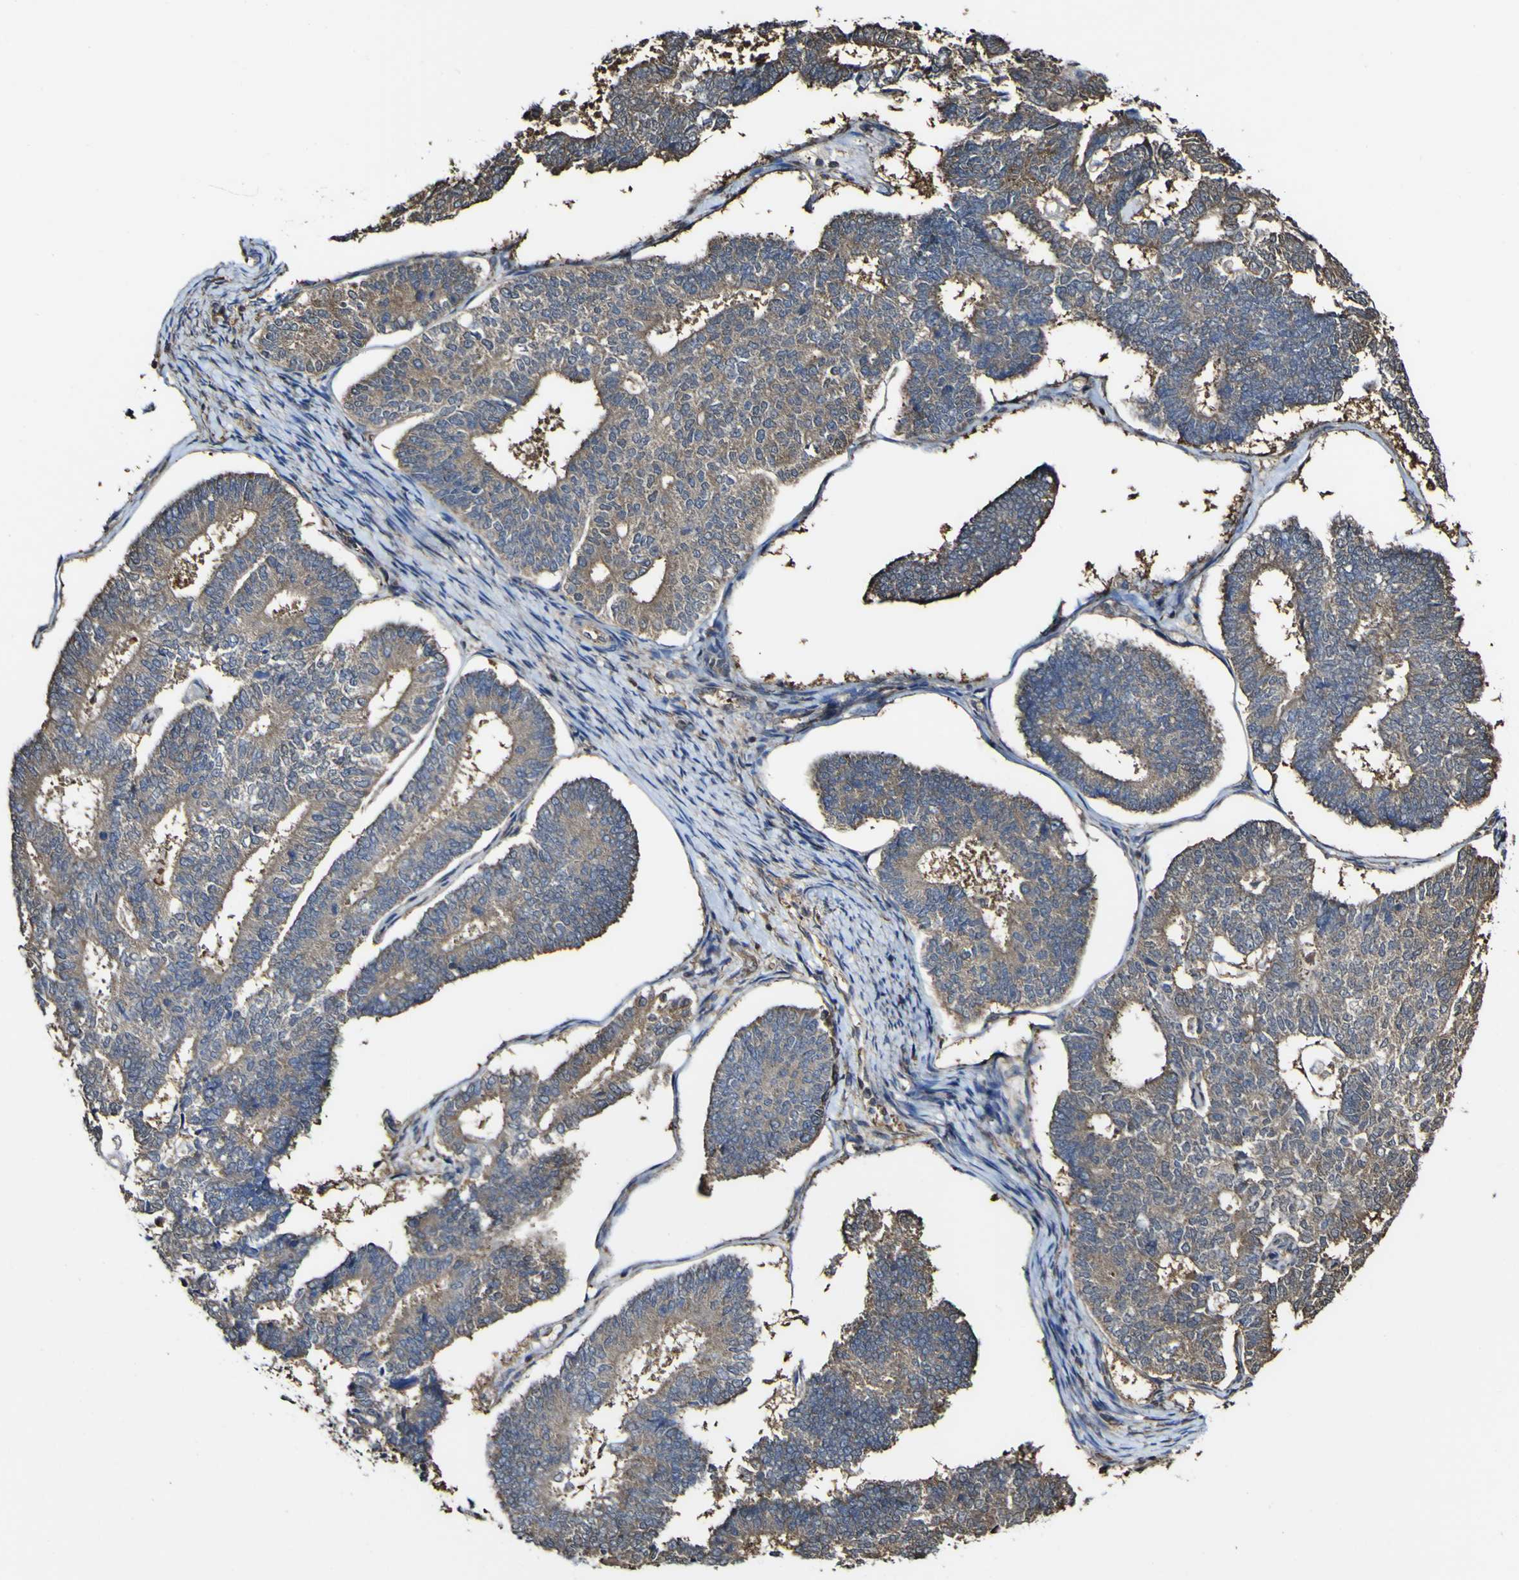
{"staining": {"intensity": "moderate", "quantity": ">75%", "location": "cytoplasmic/membranous"}, "tissue": "endometrial cancer", "cell_type": "Tumor cells", "image_type": "cancer", "snomed": [{"axis": "morphology", "description": "Adenocarcinoma, NOS"}, {"axis": "topography", "description": "Endometrium"}], "caption": "Tumor cells show medium levels of moderate cytoplasmic/membranous staining in approximately >75% of cells in adenocarcinoma (endometrial). (IHC, brightfield microscopy, high magnification).", "gene": "PTPRR", "patient": {"sex": "female", "age": 70}}